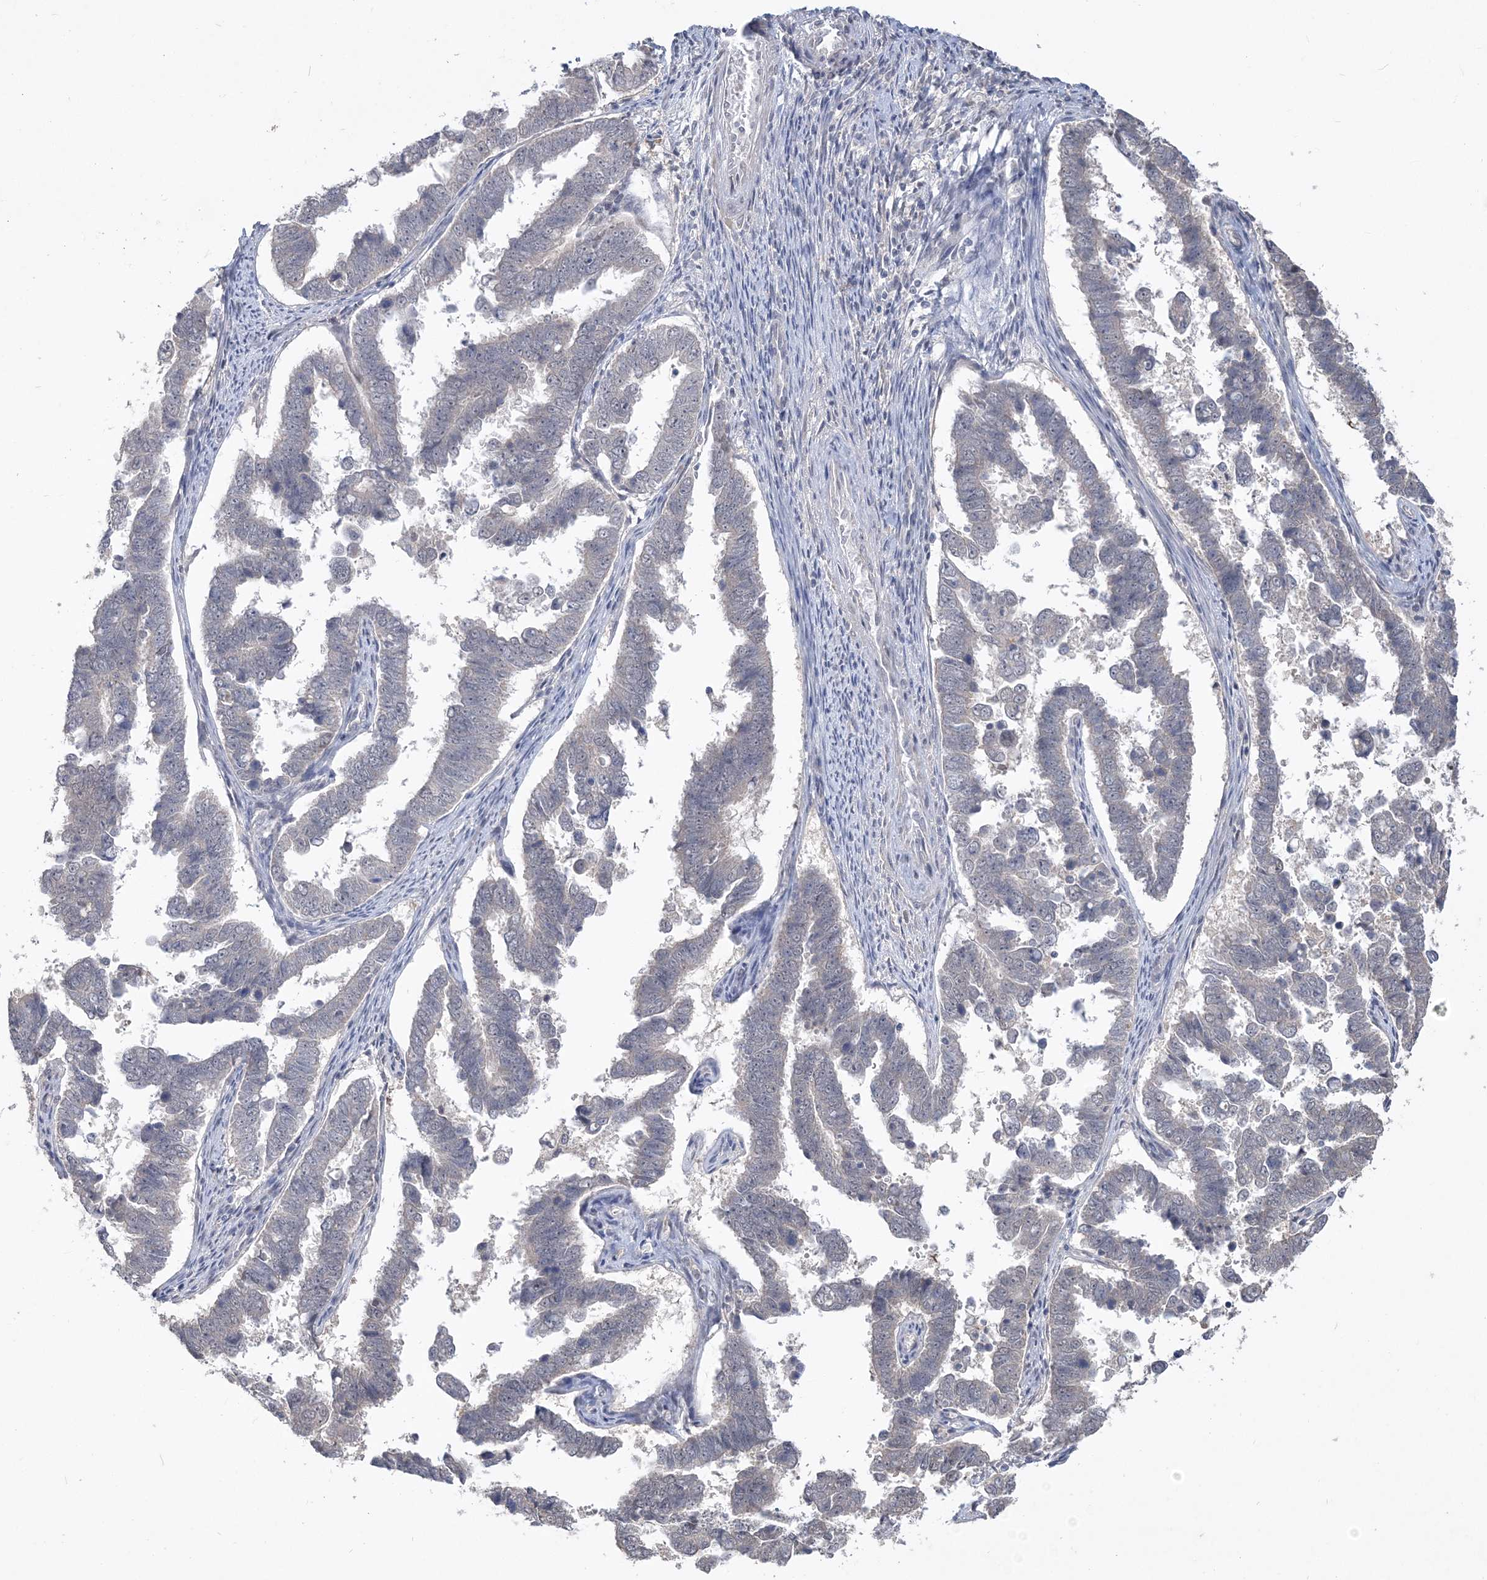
{"staining": {"intensity": "negative", "quantity": "none", "location": "none"}, "tissue": "endometrial cancer", "cell_type": "Tumor cells", "image_type": "cancer", "snomed": [{"axis": "morphology", "description": "Adenocarcinoma, NOS"}, {"axis": "topography", "description": "Endometrium"}], "caption": "Immunohistochemistry (IHC) micrograph of adenocarcinoma (endometrial) stained for a protein (brown), which shows no positivity in tumor cells. Brightfield microscopy of immunohistochemistry (IHC) stained with DAB (brown) and hematoxylin (blue), captured at high magnification.", "gene": "TSPEAR", "patient": {"sex": "female", "age": 75}}